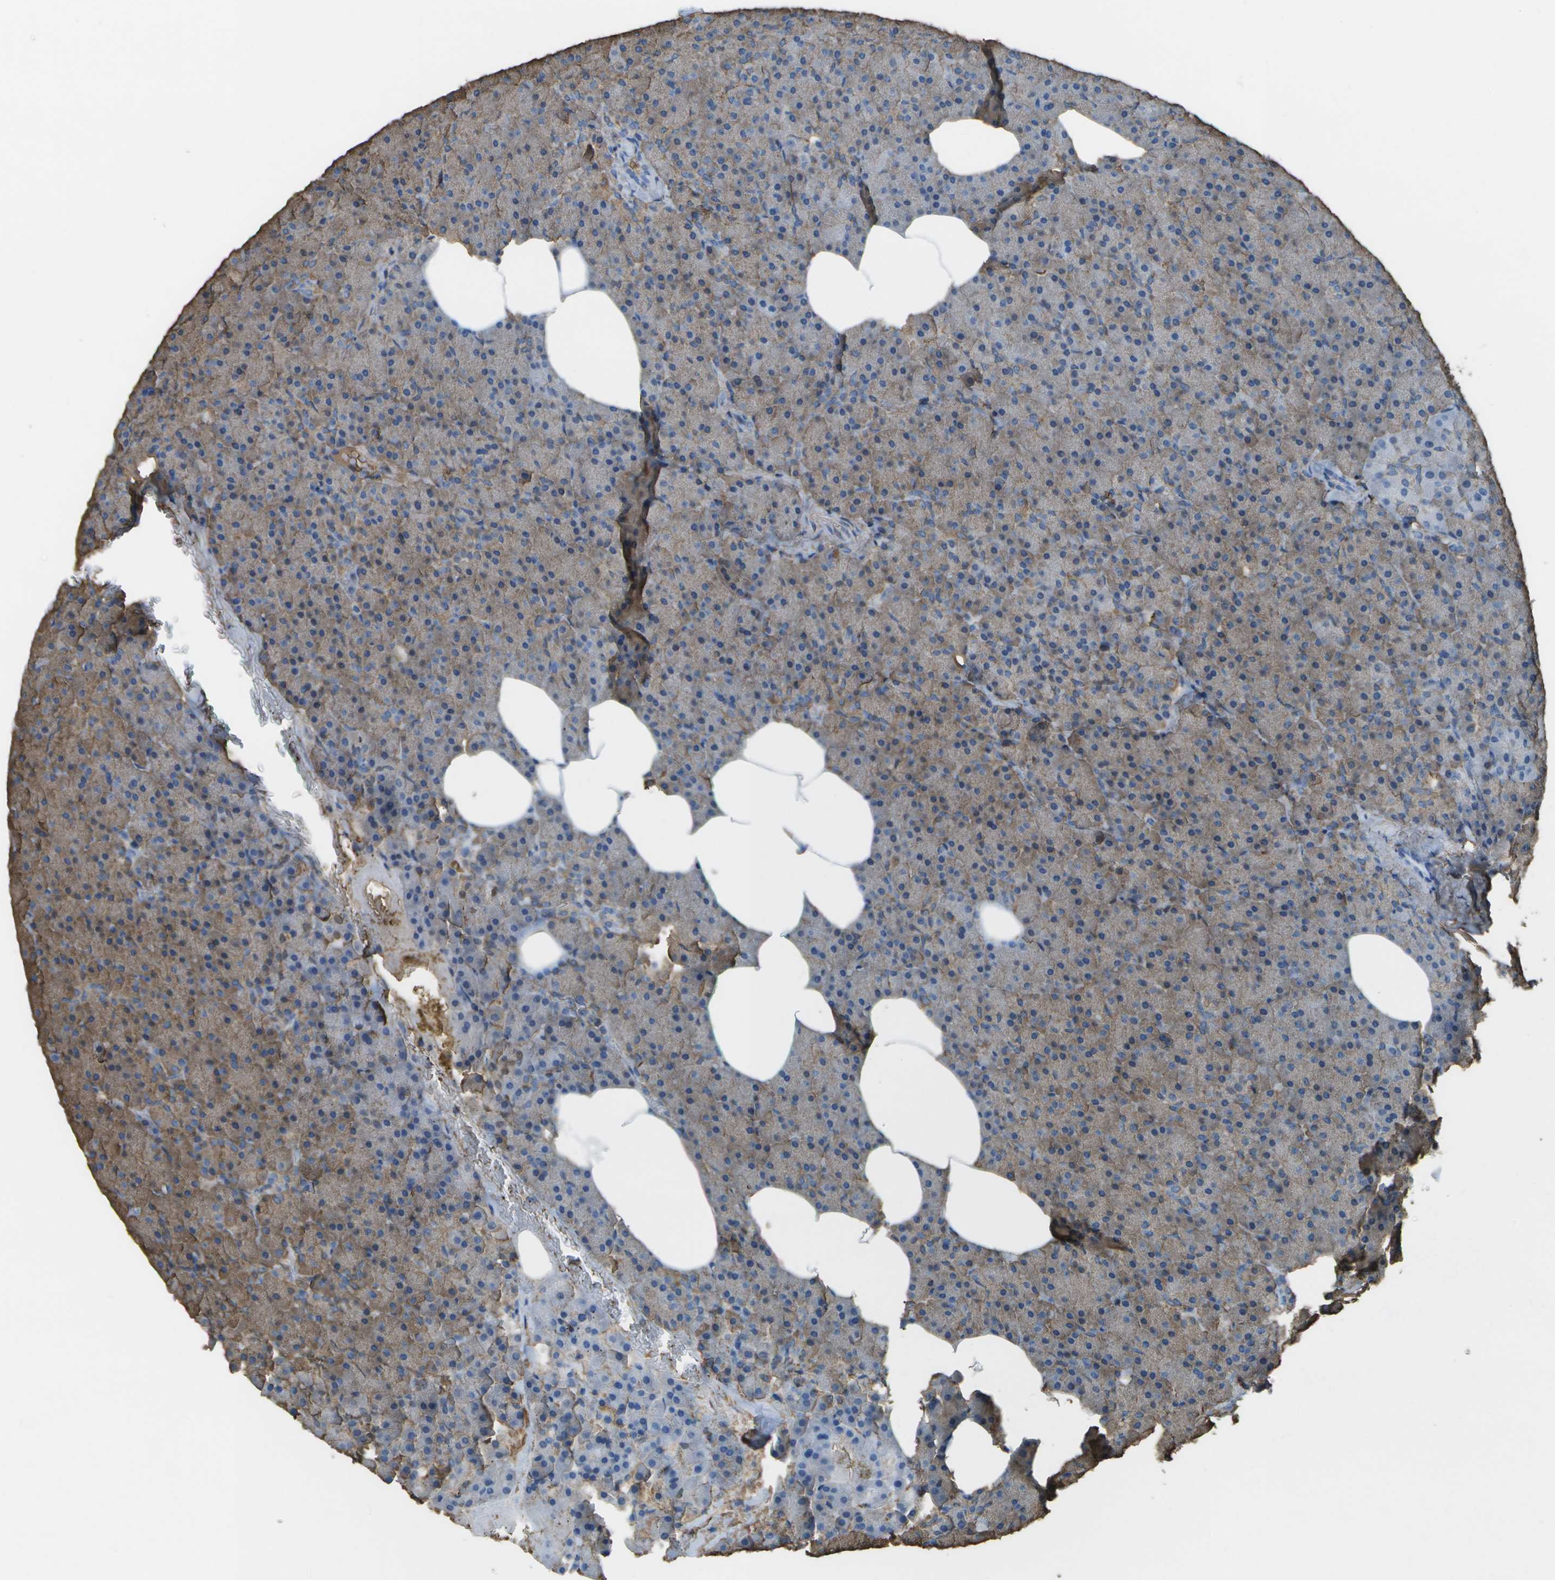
{"staining": {"intensity": "moderate", "quantity": "25%-75%", "location": "cytoplasmic/membranous"}, "tissue": "pancreas", "cell_type": "Exocrine glandular cells", "image_type": "normal", "snomed": [{"axis": "morphology", "description": "Normal tissue, NOS"}, {"axis": "topography", "description": "Pancreas"}], "caption": "Exocrine glandular cells display medium levels of moderate cytoplasmic/membranous expression in about 25%-75% of cells in normal human pancreas.", "gene": "CYP4F11", "patient": {"sex": "female", "age": 35}}